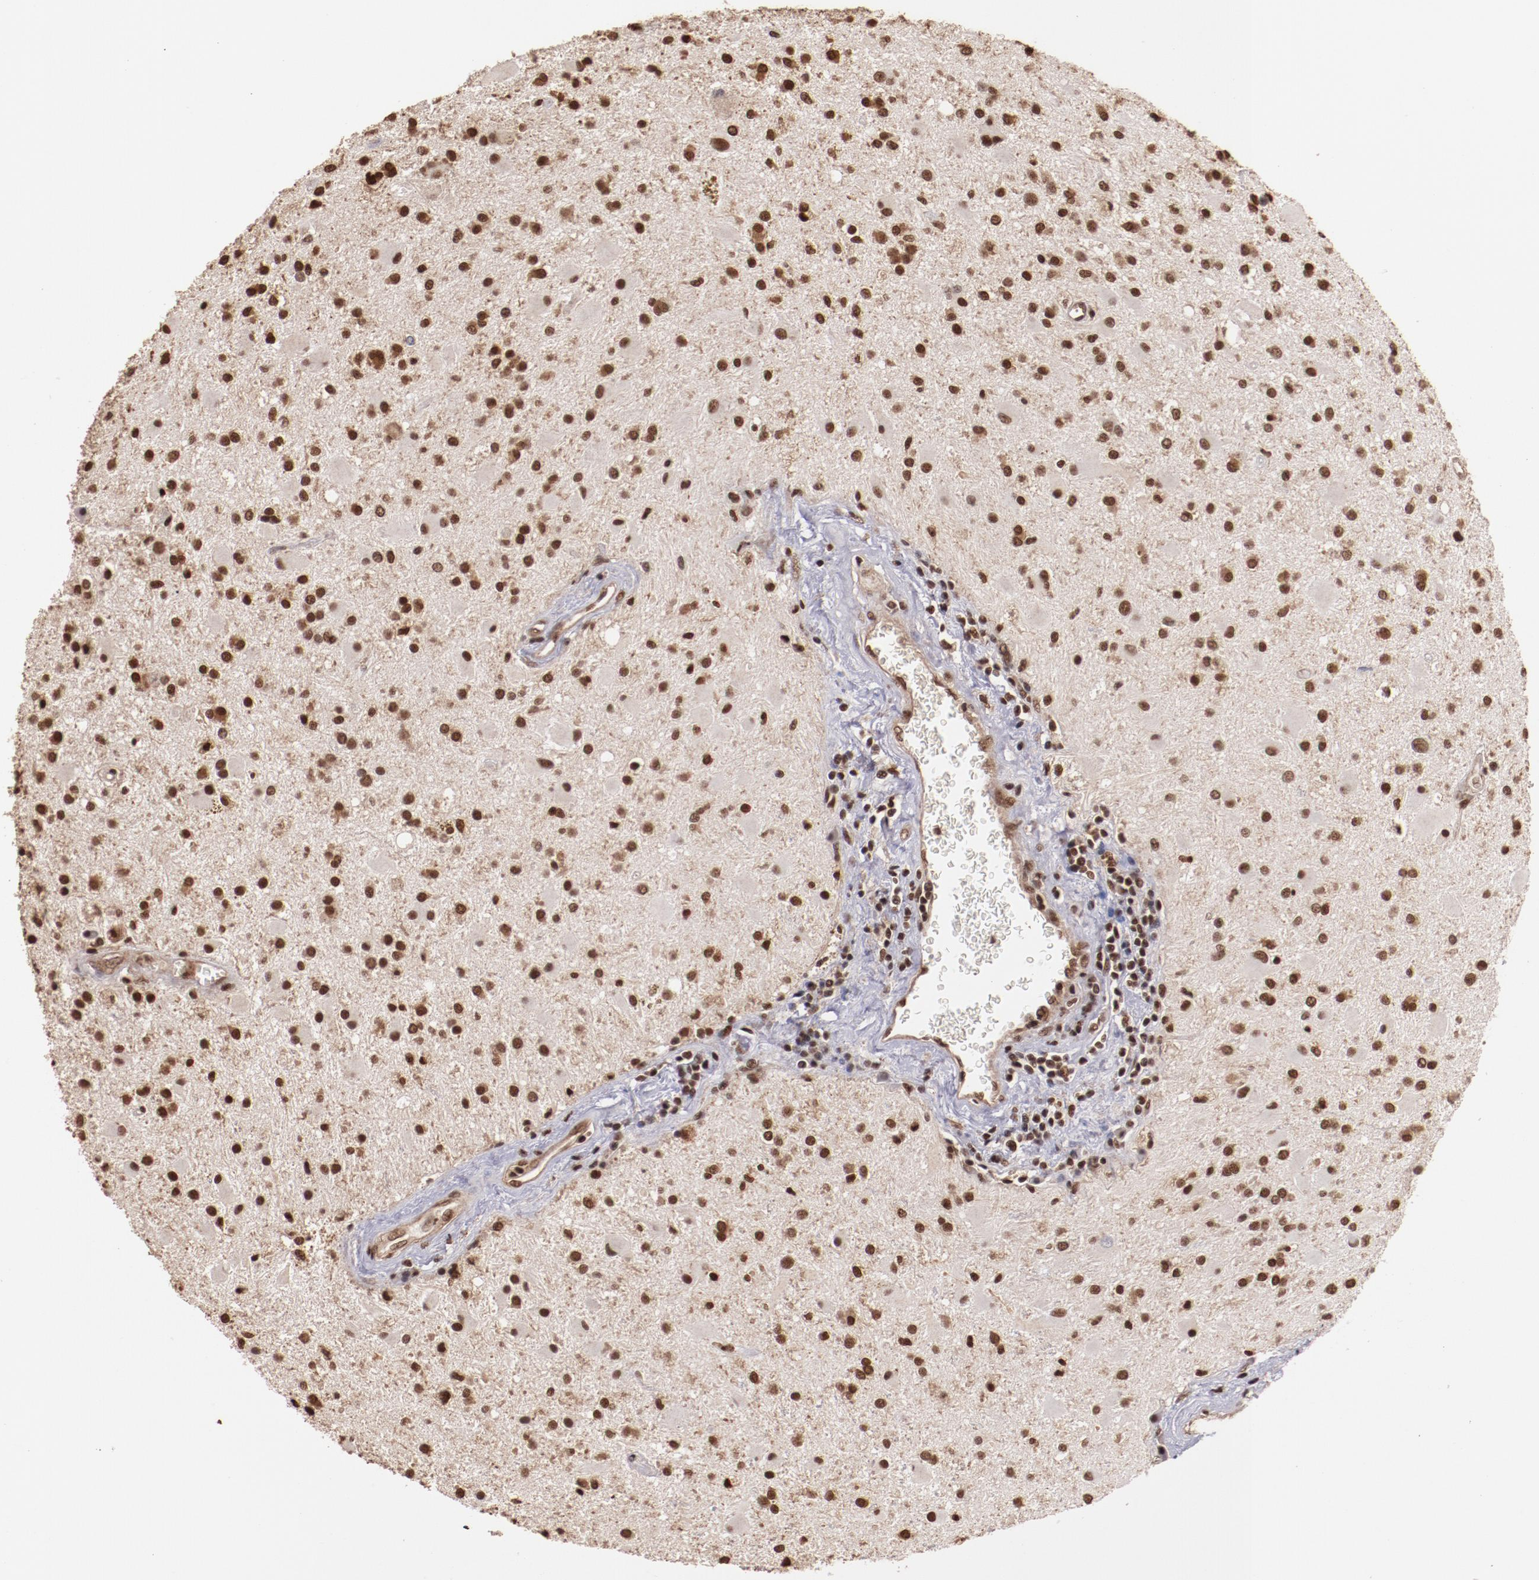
{"staining": {"intensity": "moderate", "quantity": ">75%", "location": "nuclear"}, "tissue": "glioma", "cell_type": "Tumor cells", "image_type": "cancer", "snomed": [{"axis": "morphology", "description": "Glioma, malignant, Low grade"}, {"axis": "topography", "description": "Brain"}], "caption": "A brown stain labels moderate nuclear positivity of a protein in low-grade glioma (malignant) tumor cells.", "gene": "STAG2", "patient": {"sex": "male", "age": 58}}